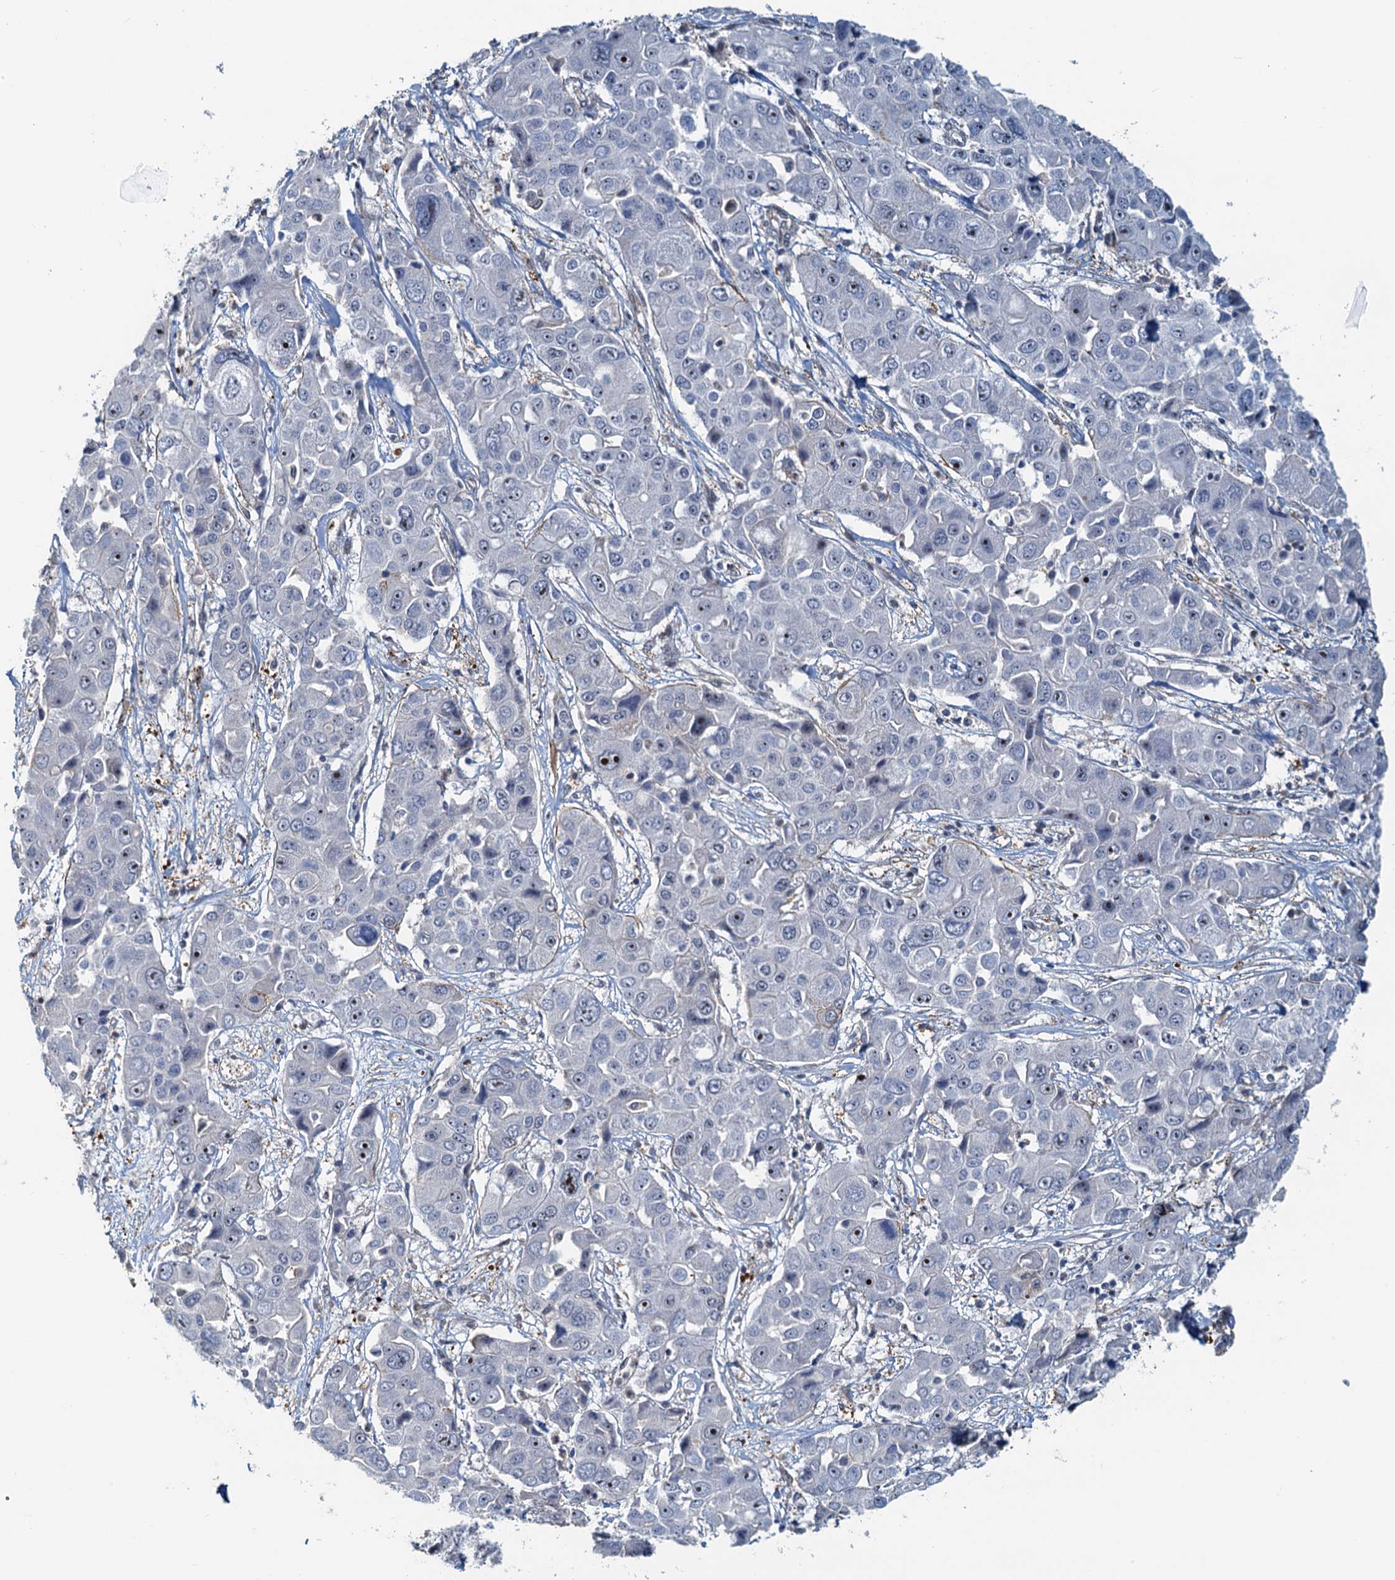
{"staining": {"intensity": "moderate", "quantity": "<25%", "location": "cytoplasmic/membranous,nuclear"}, "tissue": "liver cancer", "cell_type": "Tumor cells", "image_type": "cancer", "snomed": [{"axis": "morphology", "description": "Cholangiocarcinoma"}, {"axis": "topography", "description": "Liver"}], "caption": "Immunohistochemistry (IHC) (DAB (3,3'-diaminobenzidine)) staining of liver cholangiocarcinoma exhibits moderate cytoplasmic/membranous and nuclear protein staining in approximately <25% of tumor cells.", "gene": "SPINDOC", "patient": {"sex": "male", "age": 67}}